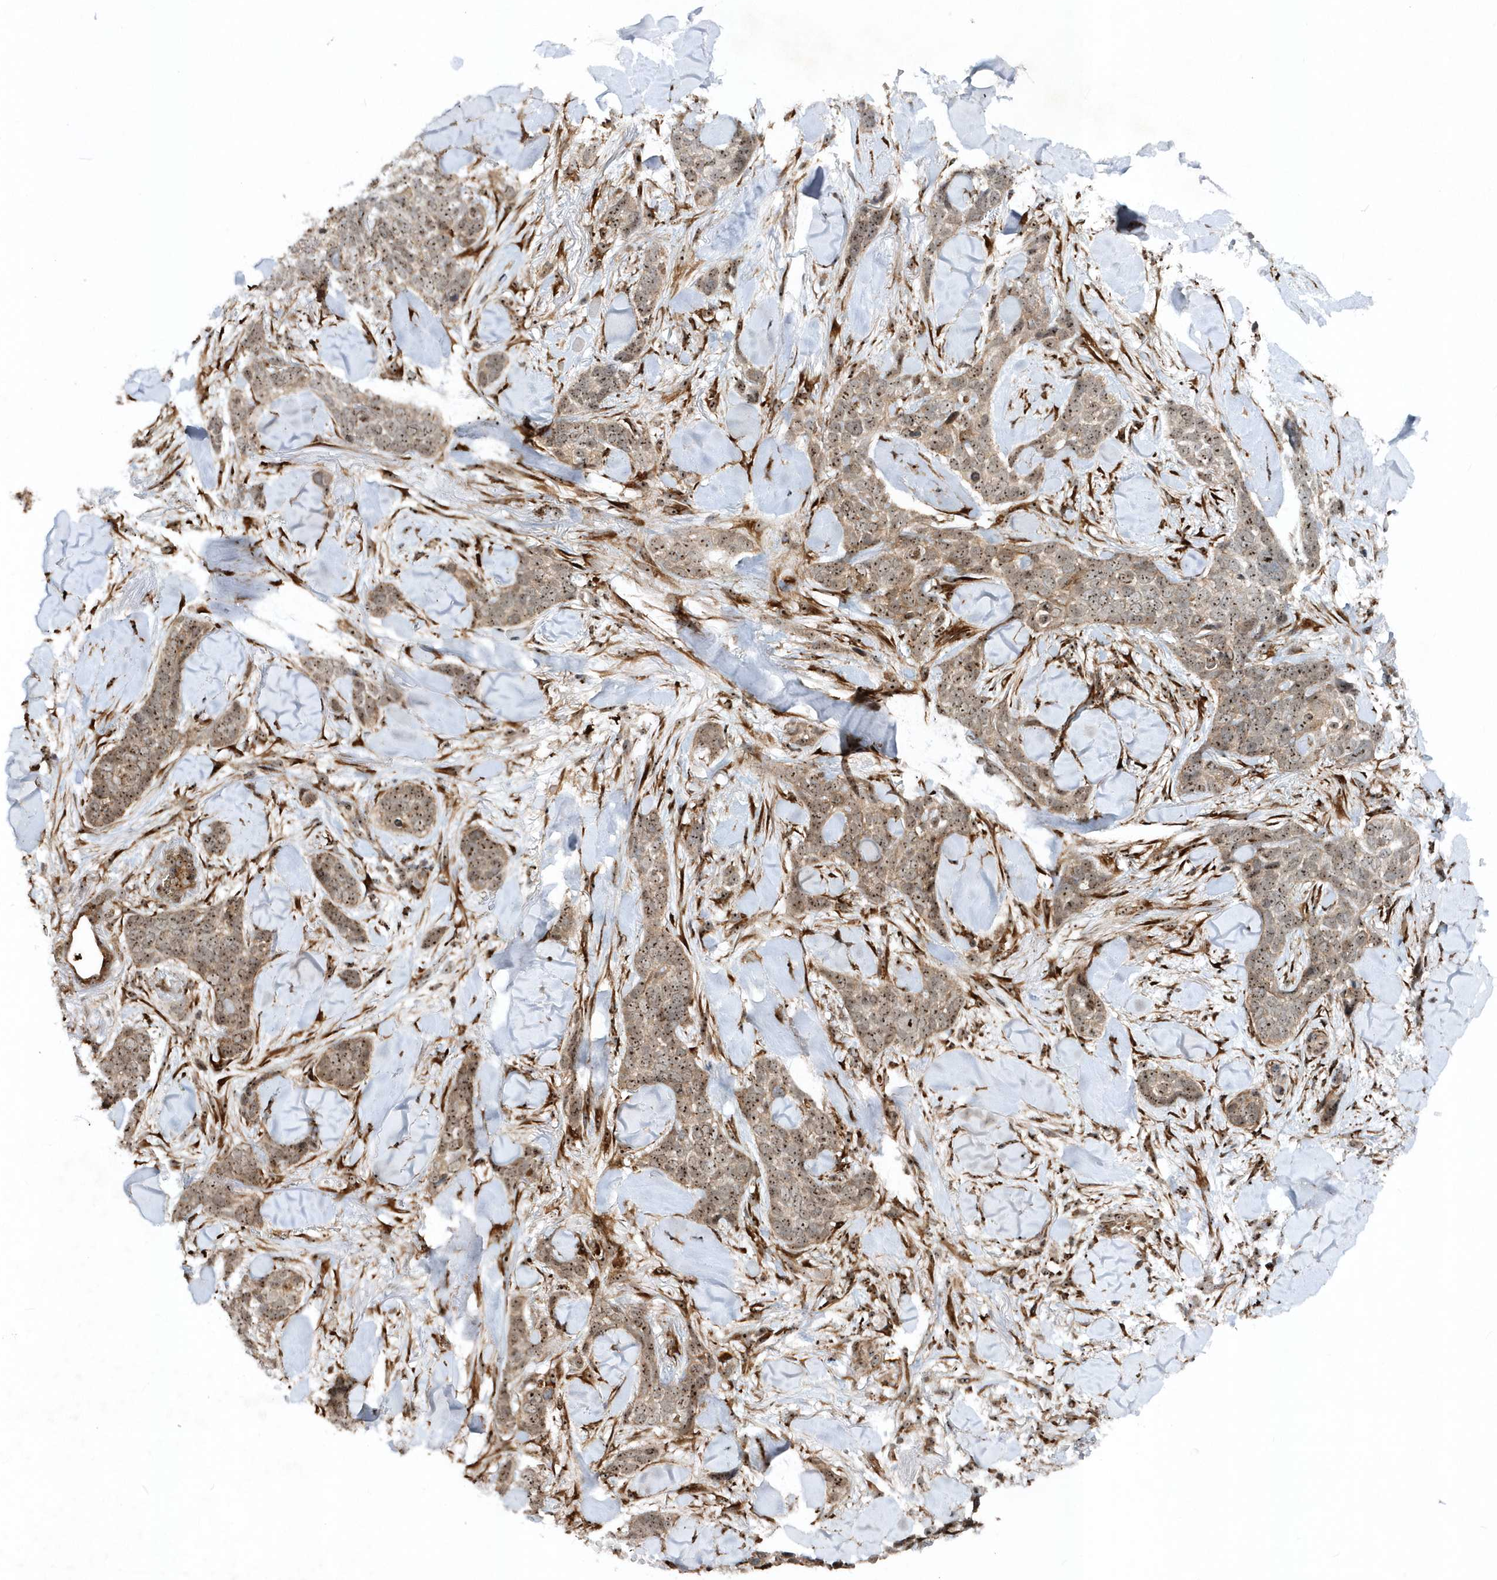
{"staining": {"intensity": "weak", "quantity": "25%-75%", "location": "cytoplasmic/membranous,nuclear"}, "tissue": "skin cancer", "cell_type": "Tumor cells", "image_type": "cancer", "snomed": [{"axis": "morphology", "description": "Basal cell carcinoma"}, {"axis": "topography", "description": "Skin"}], "caption": "Immunohistochemical staining of human skin cancer (basal cell carcinoma) reveals low levels of weak cytoplasmic/membranous and nuclear staining in approximately 25%-75% of tumor cells. The staining was performed using DAB (3,3'-diaminobenzidine) to visualize the protein expression in brown, while the nuclei were stained in blue with hematoxylin (Magnification: 20x).", "gene": "SOWAHB", "patient": {"sex": "female", "age": 82}}